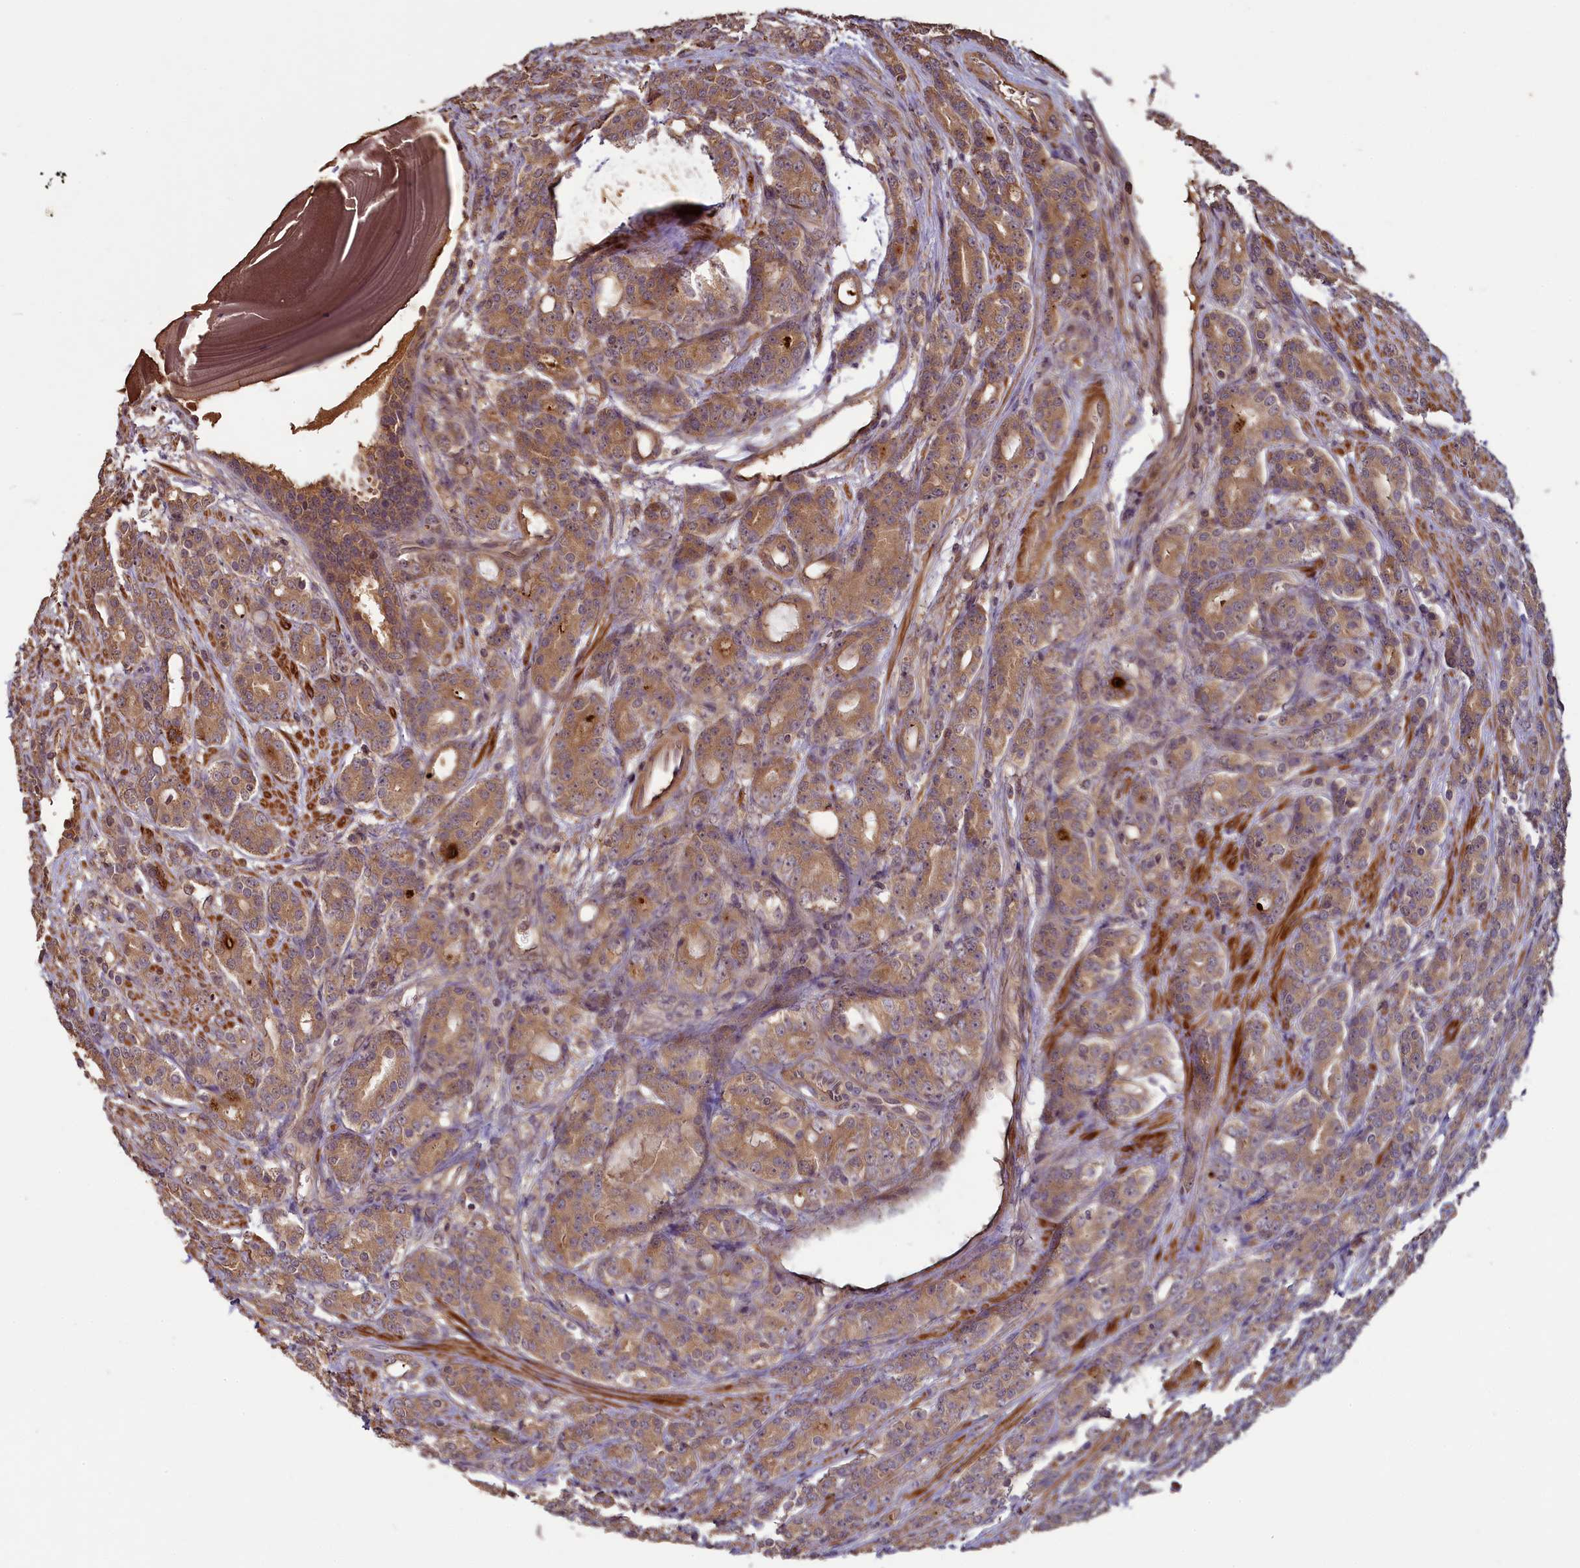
{"staining": {"intensity": "moderate", "quantity": ">75%", "location": "cytoplasmic/membranous"}, "tissue": "prostate cancer", "cell_type": "Tumor cells", "image_type": "cancer", "snomed": [{"axis": "morphology", "description": "Adenocarcinoma, High grade"}, {"axis": "topography", "description": "Prostate"}], "caption": "Immunohistochemical staining of prostate adenocarcinoma (high-grade) demonstrates medium levels of moderate cytoplasmic/membranous protein expression in about >75% of tumor cells.", "gene": "NUDT6", "patient": {"sex": "male", "age": 62}}